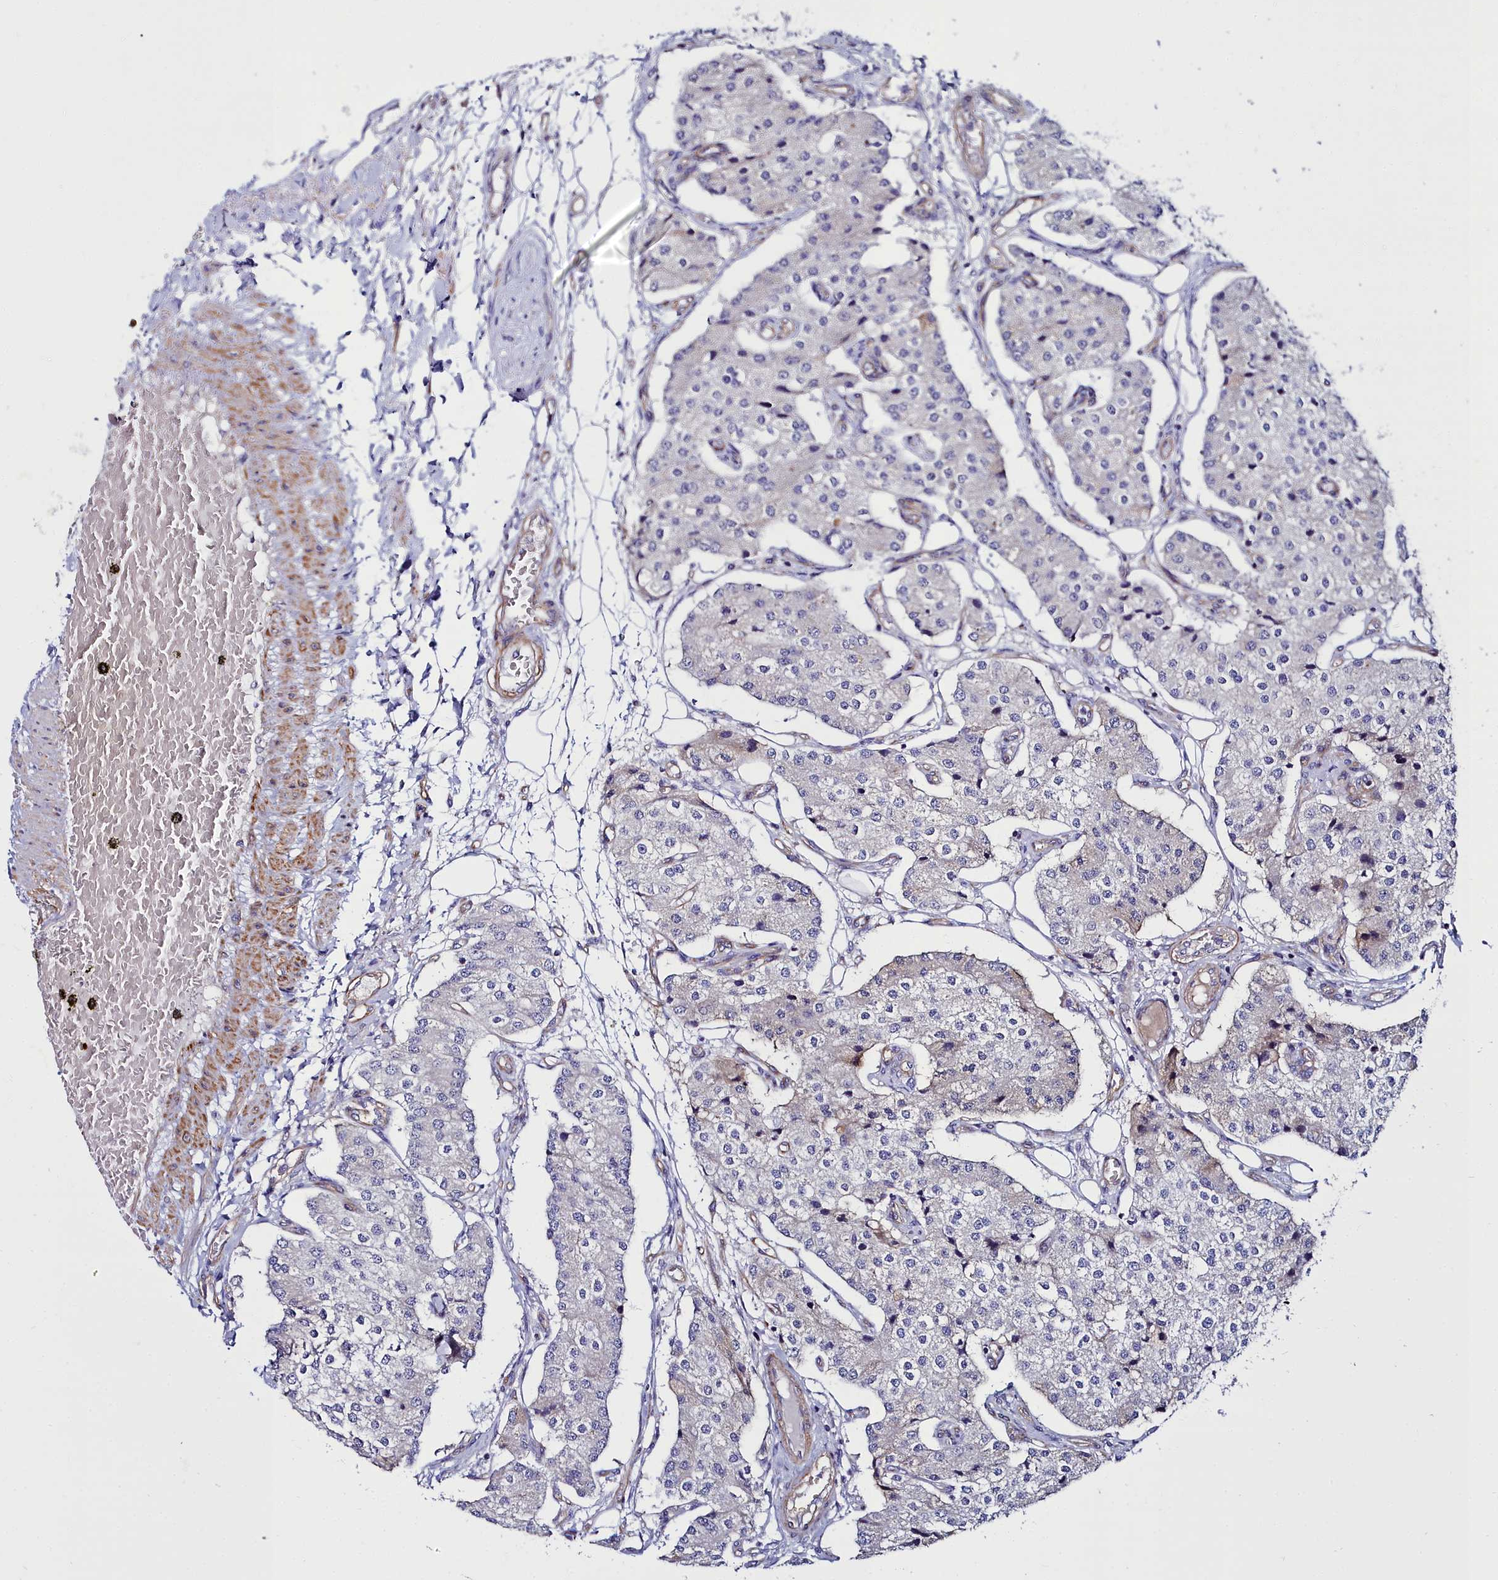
{"staining": {"intensity": "negative", "quantity": "none", "location": "none"}, "tissue": "carcinoid", "cell_type": "Tumor cells", "image_type": "cancer", "snomed": [{"axis": "morphology", "description": "Carcinoid, malignant, NOS"}, {"axis": "topography", "description": "Colon"}], "caption": "Immunohistochemistry (IHC) of human carcinoid displays no staining in tumor cells.", "gene": "FADS3", "patient": {"sex": "female", "age": 52}}